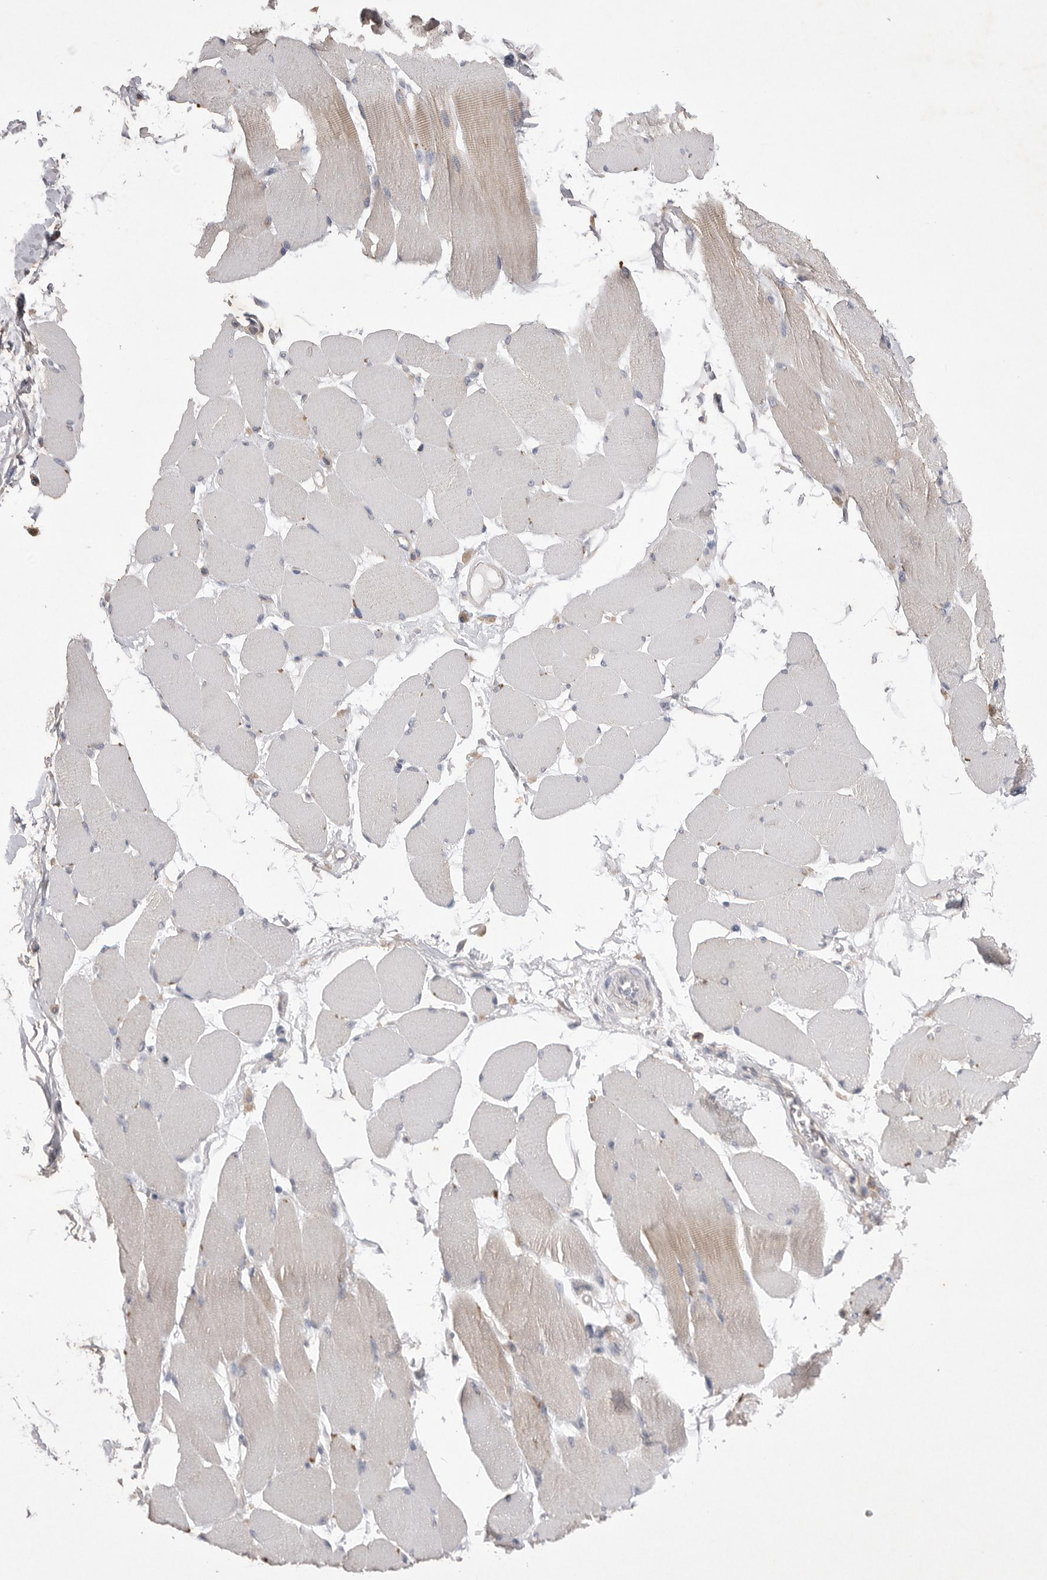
{"staining": {"intensity": "weak", "quantity": "<25%", "location": "cytoplasmic/membranous"}, "tissue": "skeletal muscle", "cell_type": "Myocytes", "image_type": "normal", "snomed": [{"axis": "morphology", "description": "Normal tissue, NOS"}, {"axis": "topography", "description": "Skin"}, {"axis": "topography", "description": "Skeletal muscle"}], "caption": "Immunohistochemistry photomicrograph of normal skeletal muscle stained for a protein (brown), which exhibits no expression in myocytes.", "gene": "VAC14", "patient": {"sex": "male", "age": 83}}